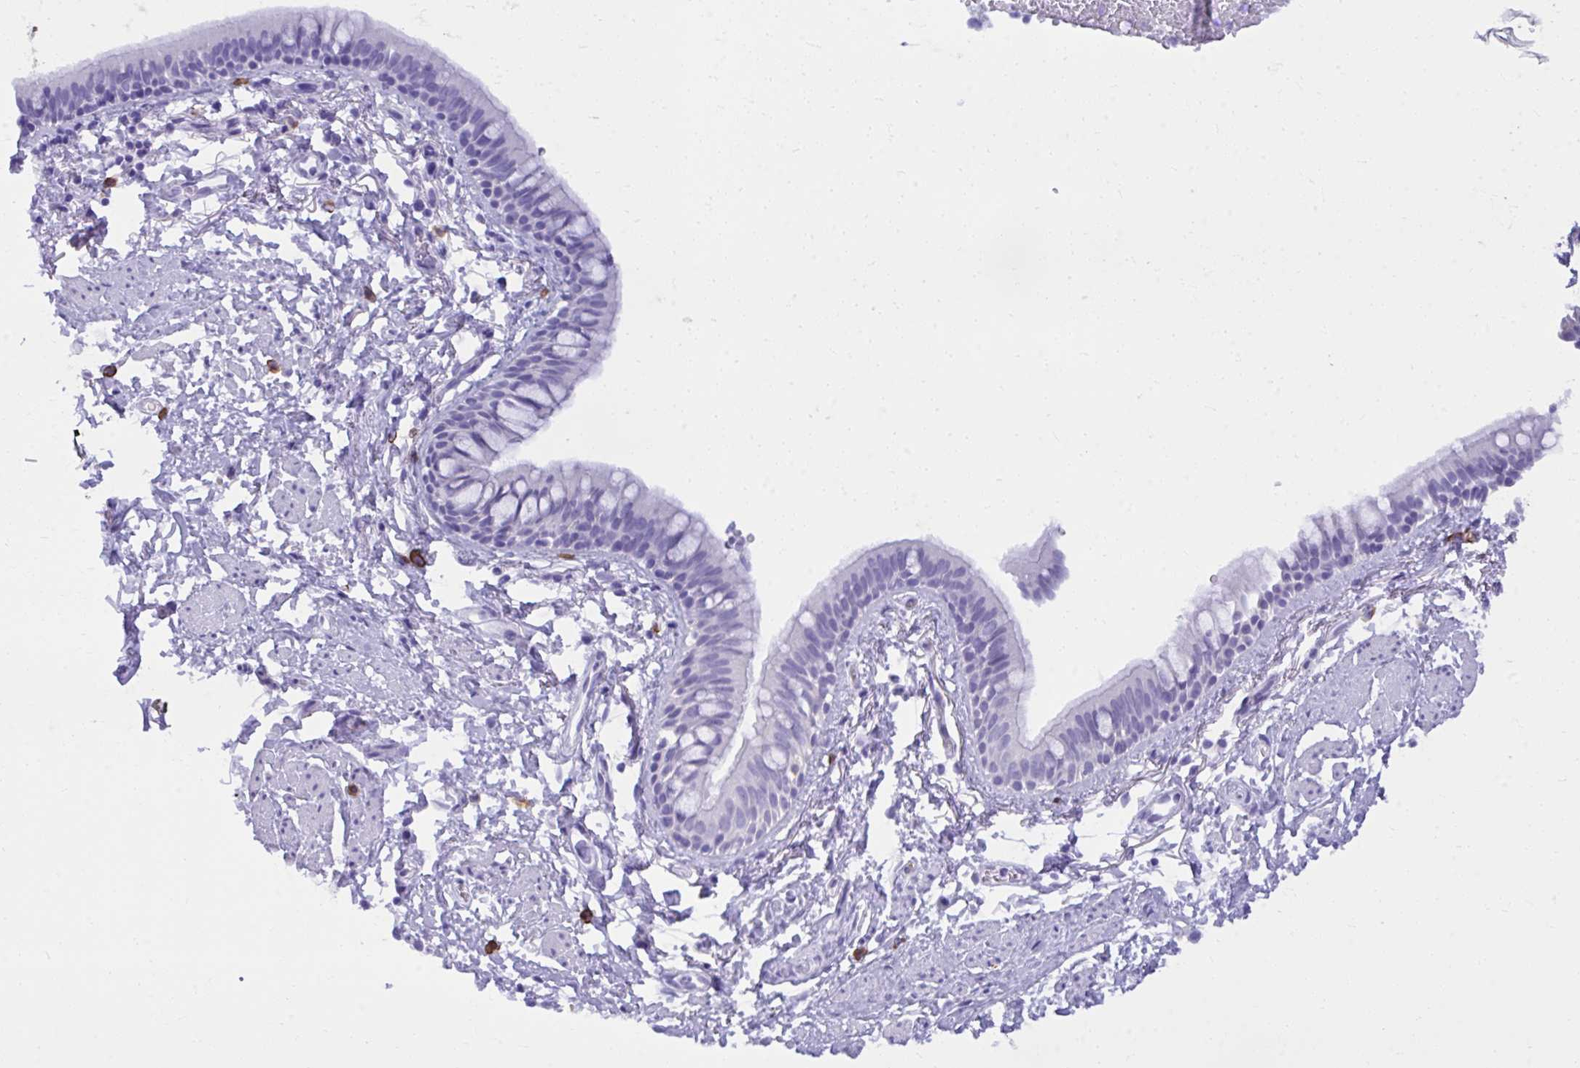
{"staining": {"intensity": "negative", "quantity": "none", "location": "none"}, "tissue": "bronchus", "cell_type": "Respiratory epithelial cells", "image_type": "normal", "snomed": [{"axis": "morphology", "description": "Normal tissue, NOS"}, {"axis": "topography", "description": "Lymph node"}, {"axis": "topography", "description": "Cartilage tissue"}, {"axis": "topography", "description": "Bronchus"}], "caption": "Bronchus stained for a protein using IHC displays no staining respiratory epithelial cells.", "gene": "PSD", "patient": {"sex": "female", "age": 70}}